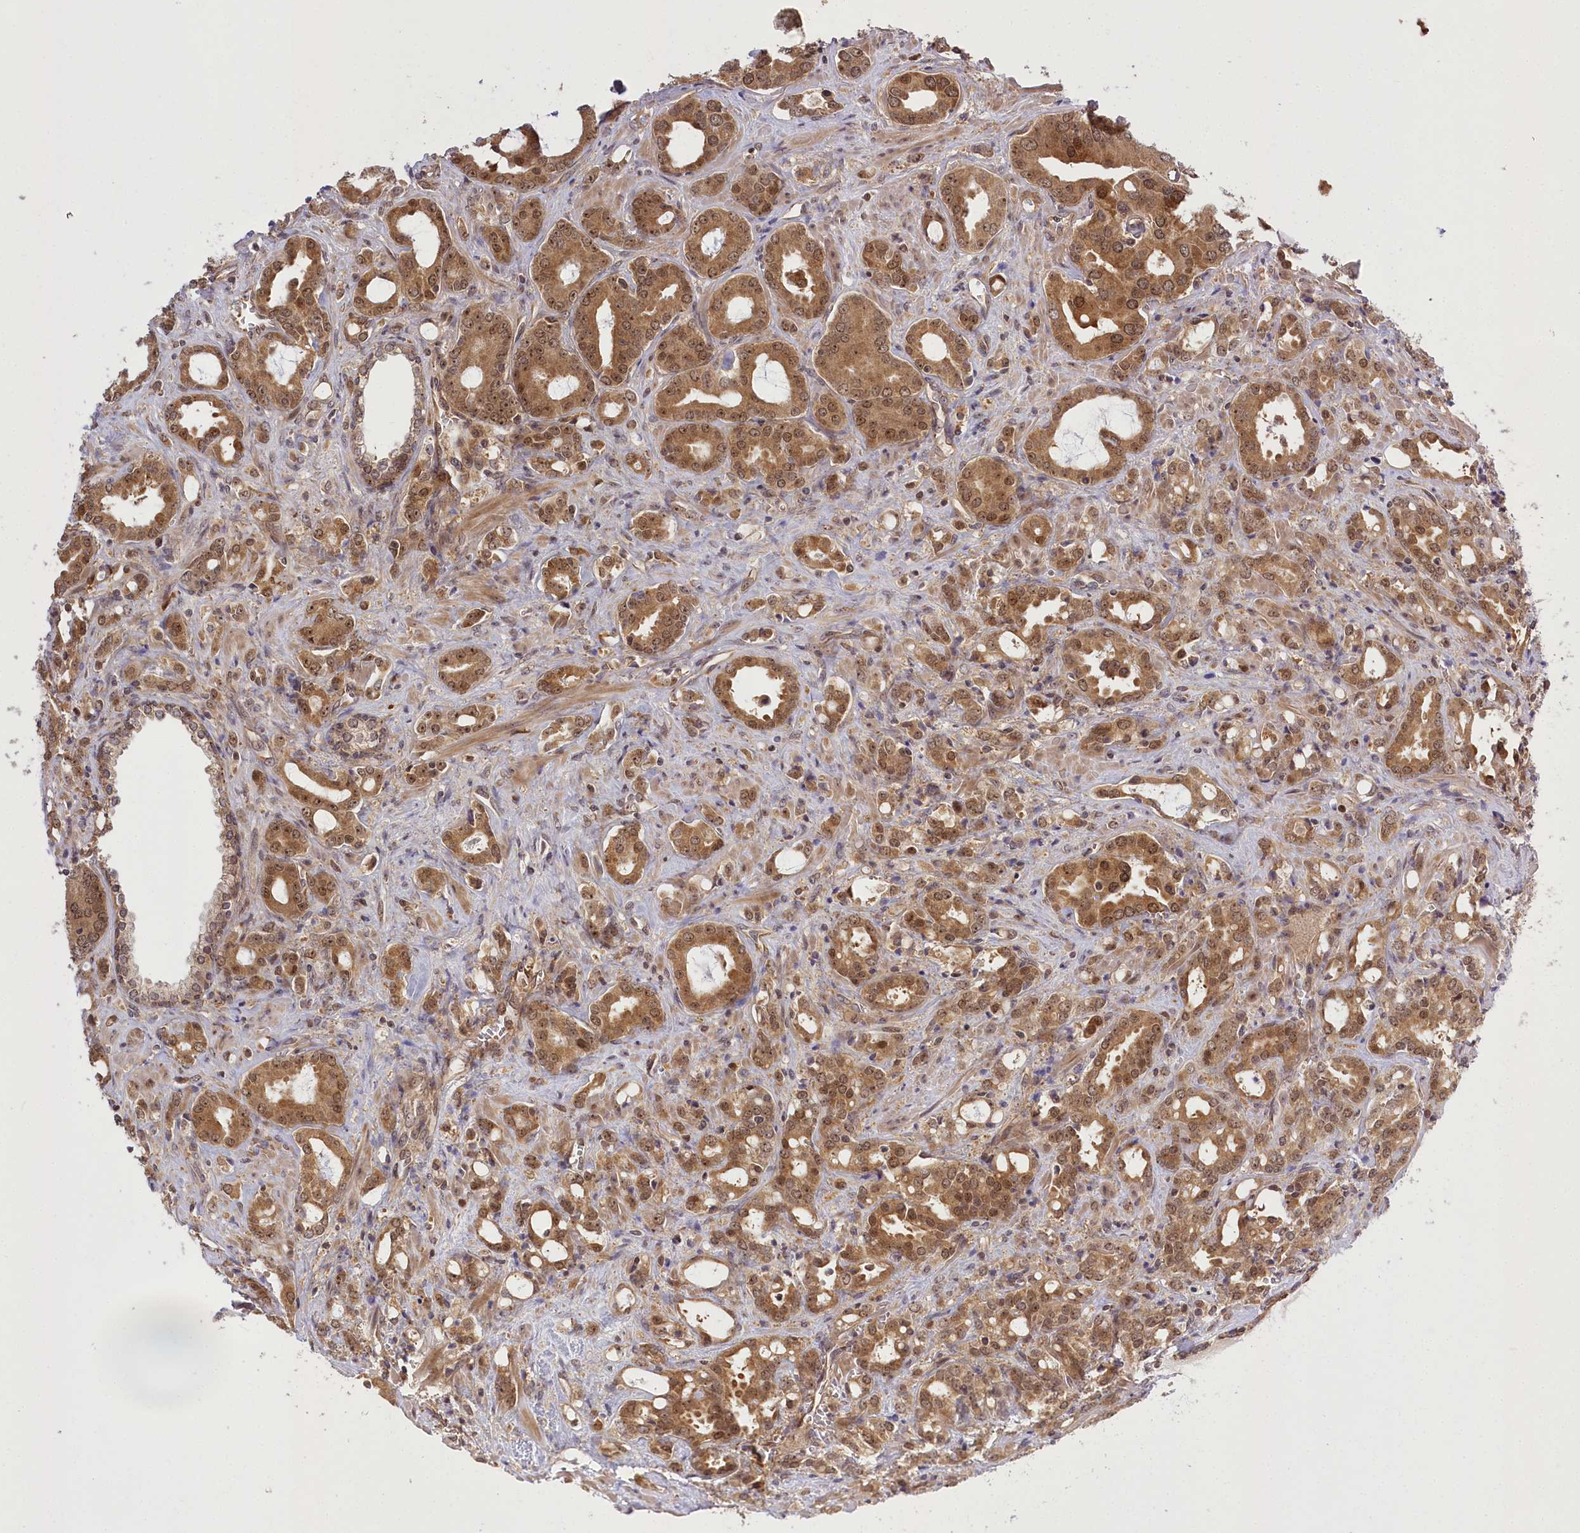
{"staining": {"intensity": "moderate", "quantity": ">75%", "location": "cytoplasmic/membranous,nuclear"}, "tissue": "prostate cancer", "cell_type": "Tumor cells", "image_type": "cancer", "snomed": [{"axis": "morphology", "description": "Adenocarcinoma, High grade"}, {"axis": "topography", "description": "Prostate"}], "caption": "Protein expression by immunohistochemistry displays moderate cytoplasmic/membranous and nuclear staining in approximately >75% of tumor cells in prostate high-grade adenocarcinoma.", "gene": "SERGEF", "patient": {"sex": "male", "age": 72}}